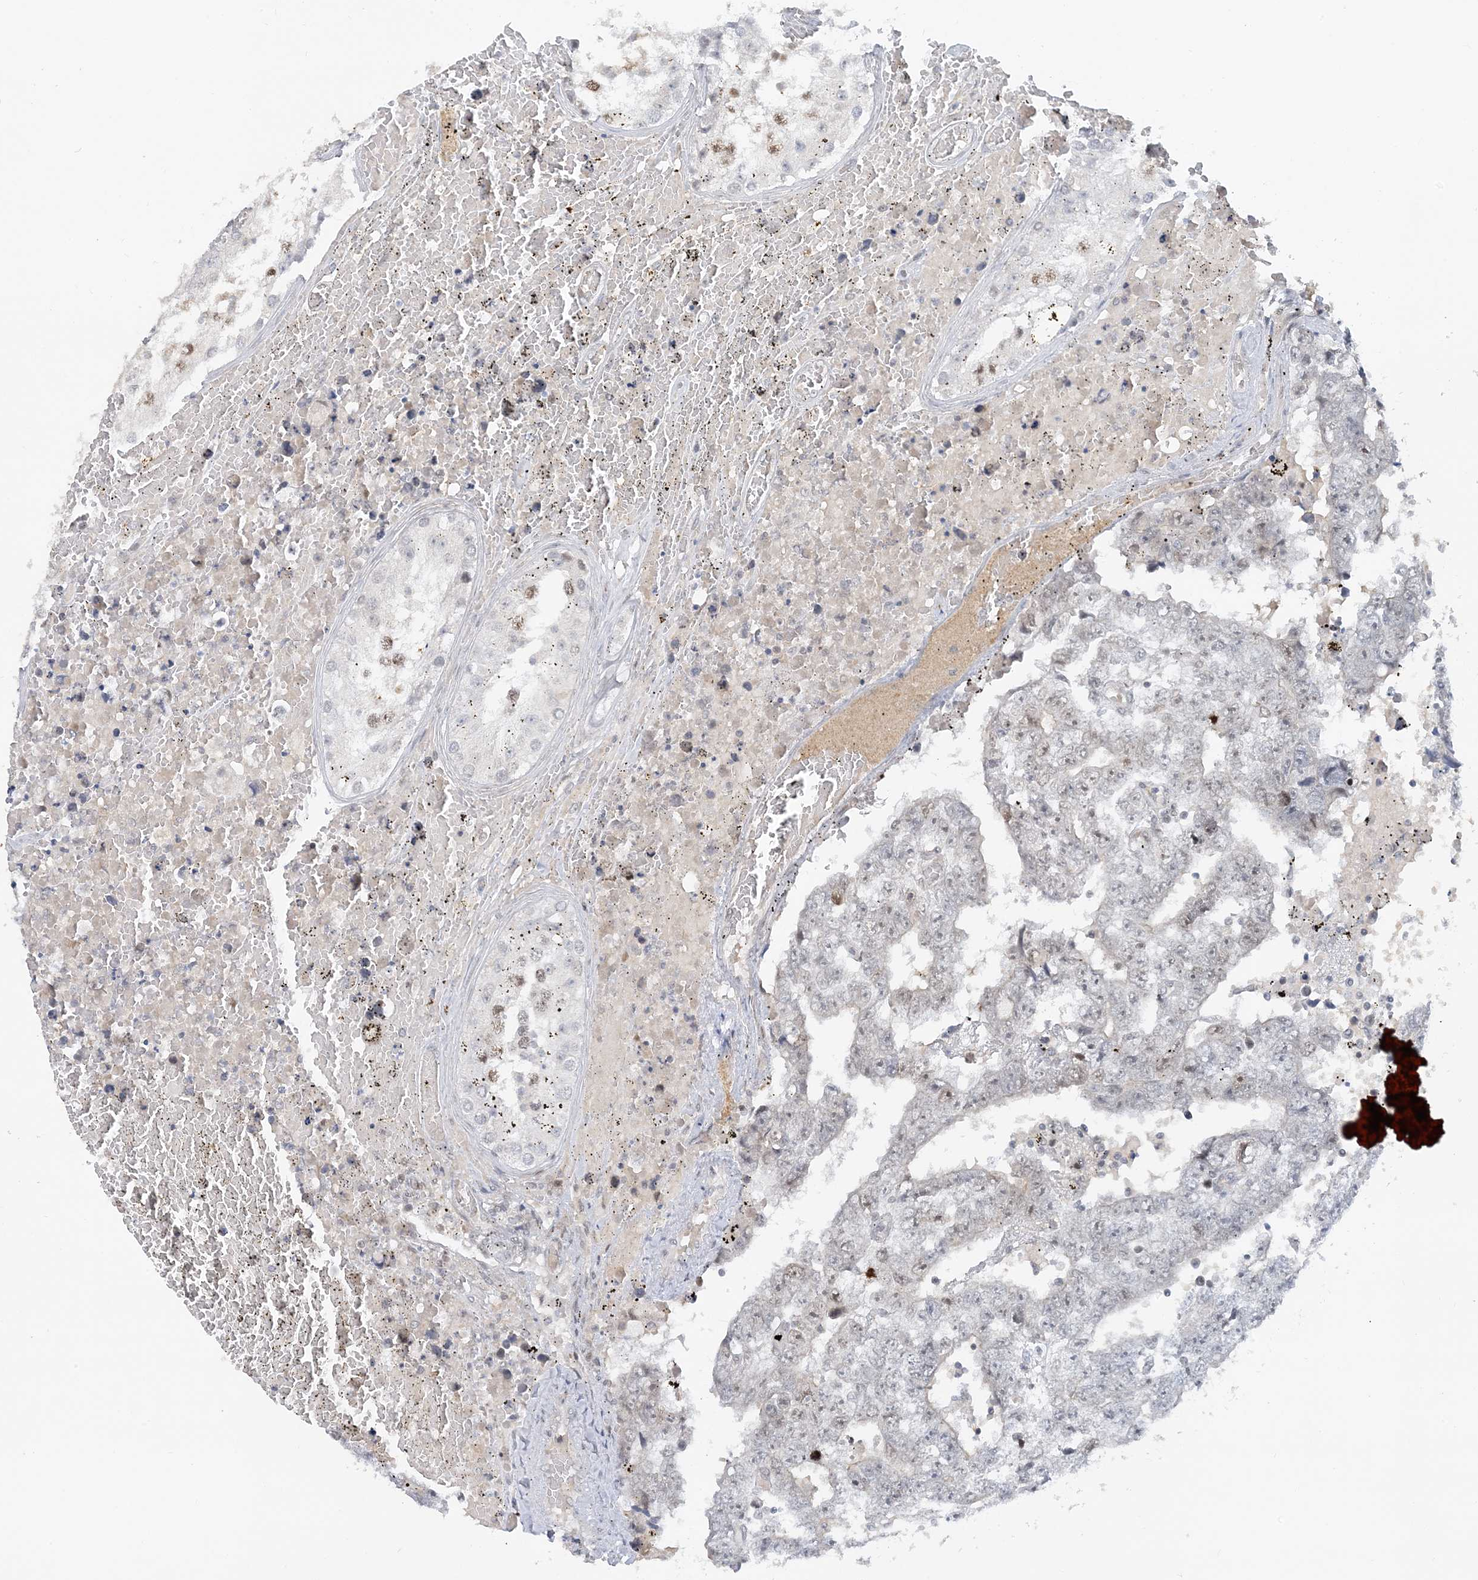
{"staining": {"intensity": "weak", "quantity": "25%-75%", "location": "nuclear"}, "tissue": "testis cancer", "cell_type": "Tumor cells", "image_type": "cancer", "snomed": [{"axis": "morphology", "description": "Carcinoma, Embryonal, NOS"}, {"axis": "topography", "description": "Testis"}], "caption": "A low amount of weak nuclear positivity is appreciated in about 25%-75% of tumor cells in embryonal carcinoma (testis) tissue. The staining is performed using DAB brown chromogen to label protein expression. The nuclei are counter-stained blue using hematoxylin.", "gene": "LEXM", "patient": {"sex": "male", "age": 25}}